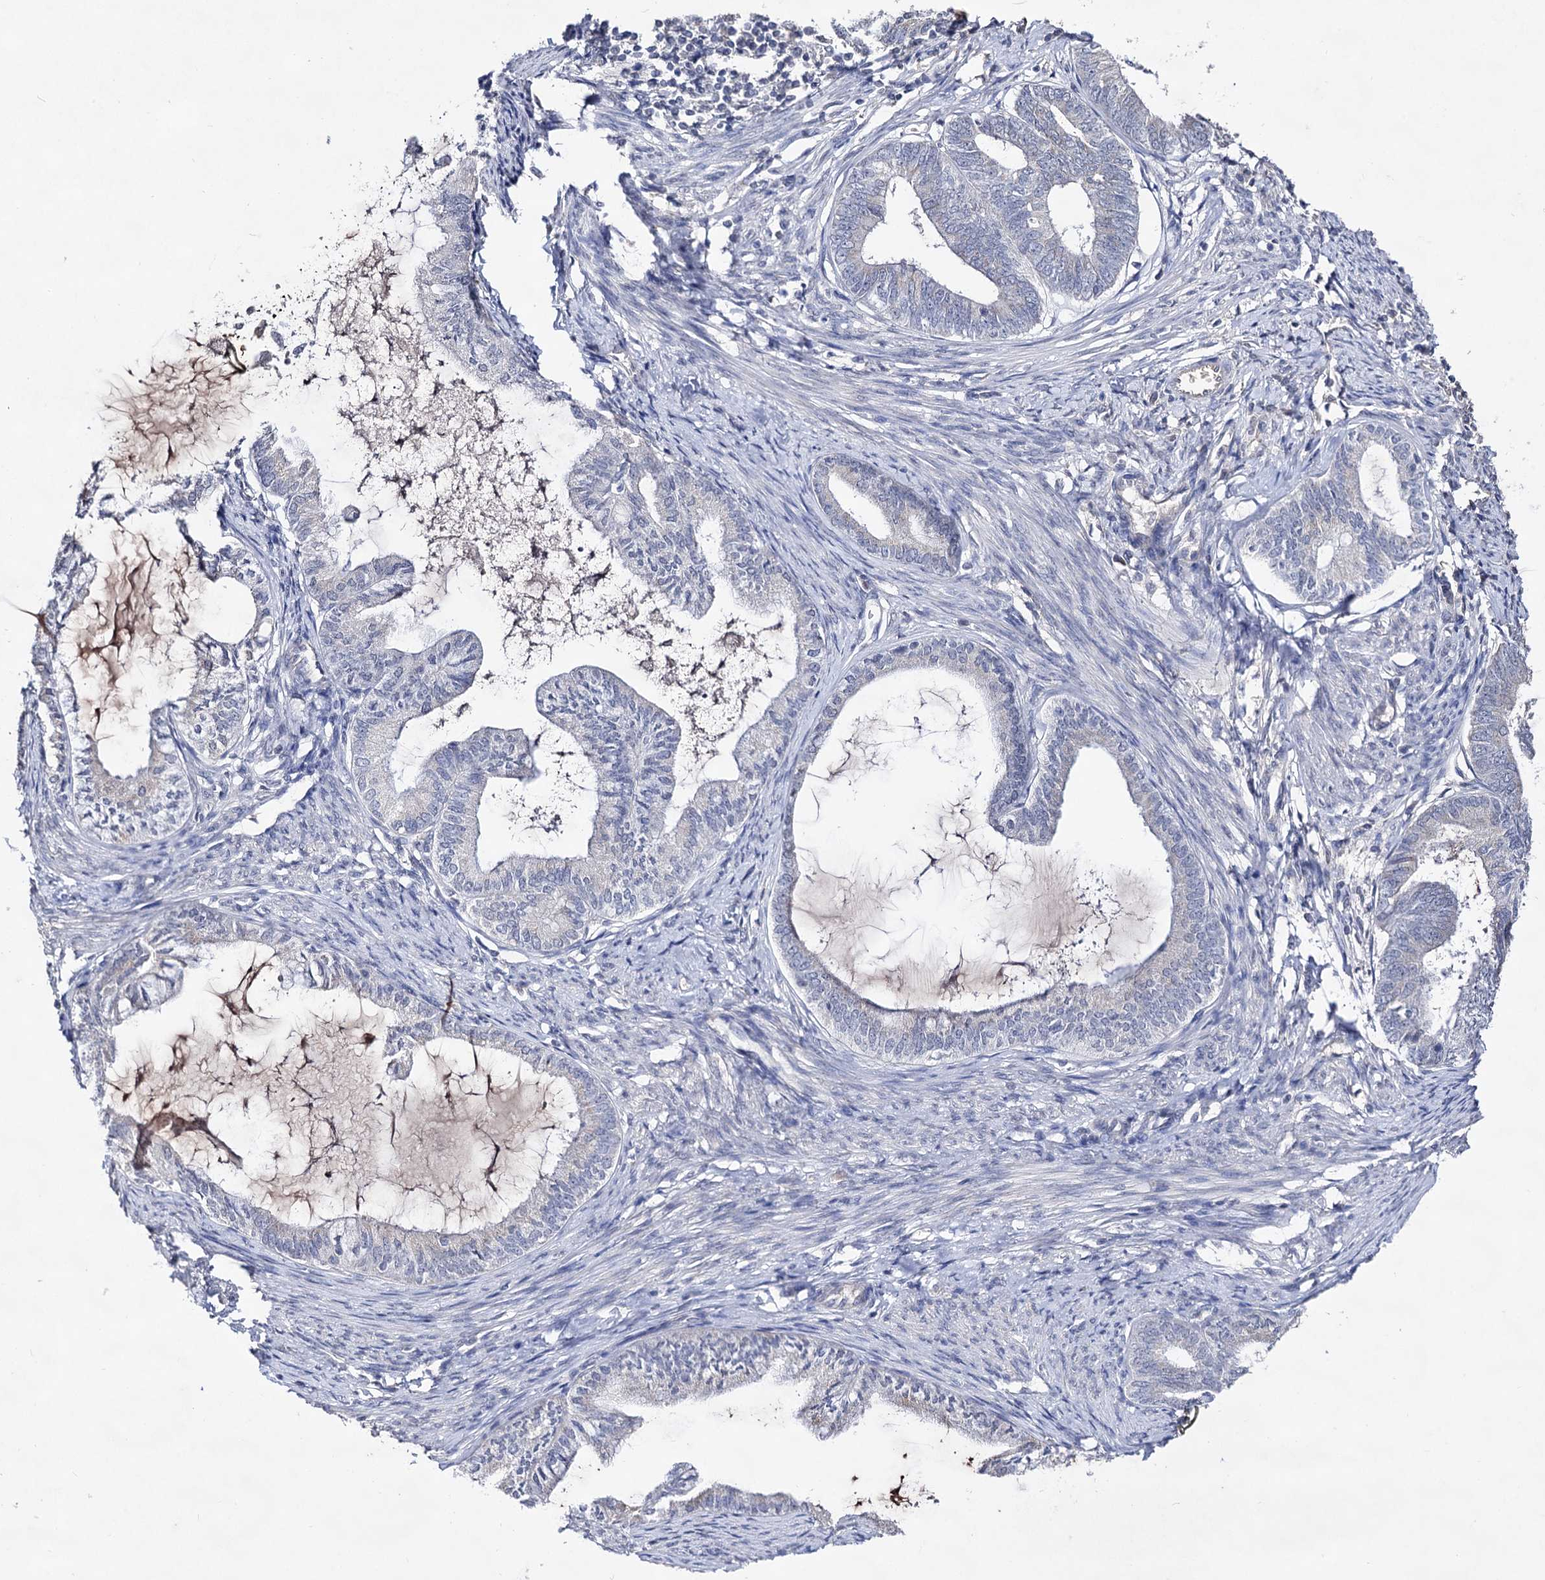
{"staining": {"intensity": "negative", "quantity": "none", "location": "none"}, "tissue": "endometrial cancer", "cell_type": "Tumor cells", "image_type": "cancer", "snomed": [{"axis": "morphology", "description": "Adenocarcinoma, NOS"}, {"axis": "topography", "description": "Endometrium"}], "caption": "DAB (3,3'-diaminobenzidine) immunohistochemical staining of human endometrial adenocarcinoma demonstrates no significant expression in tumor cells.", "gene": "PLIN1", "patient": {"sex": "female", "age": 86}}